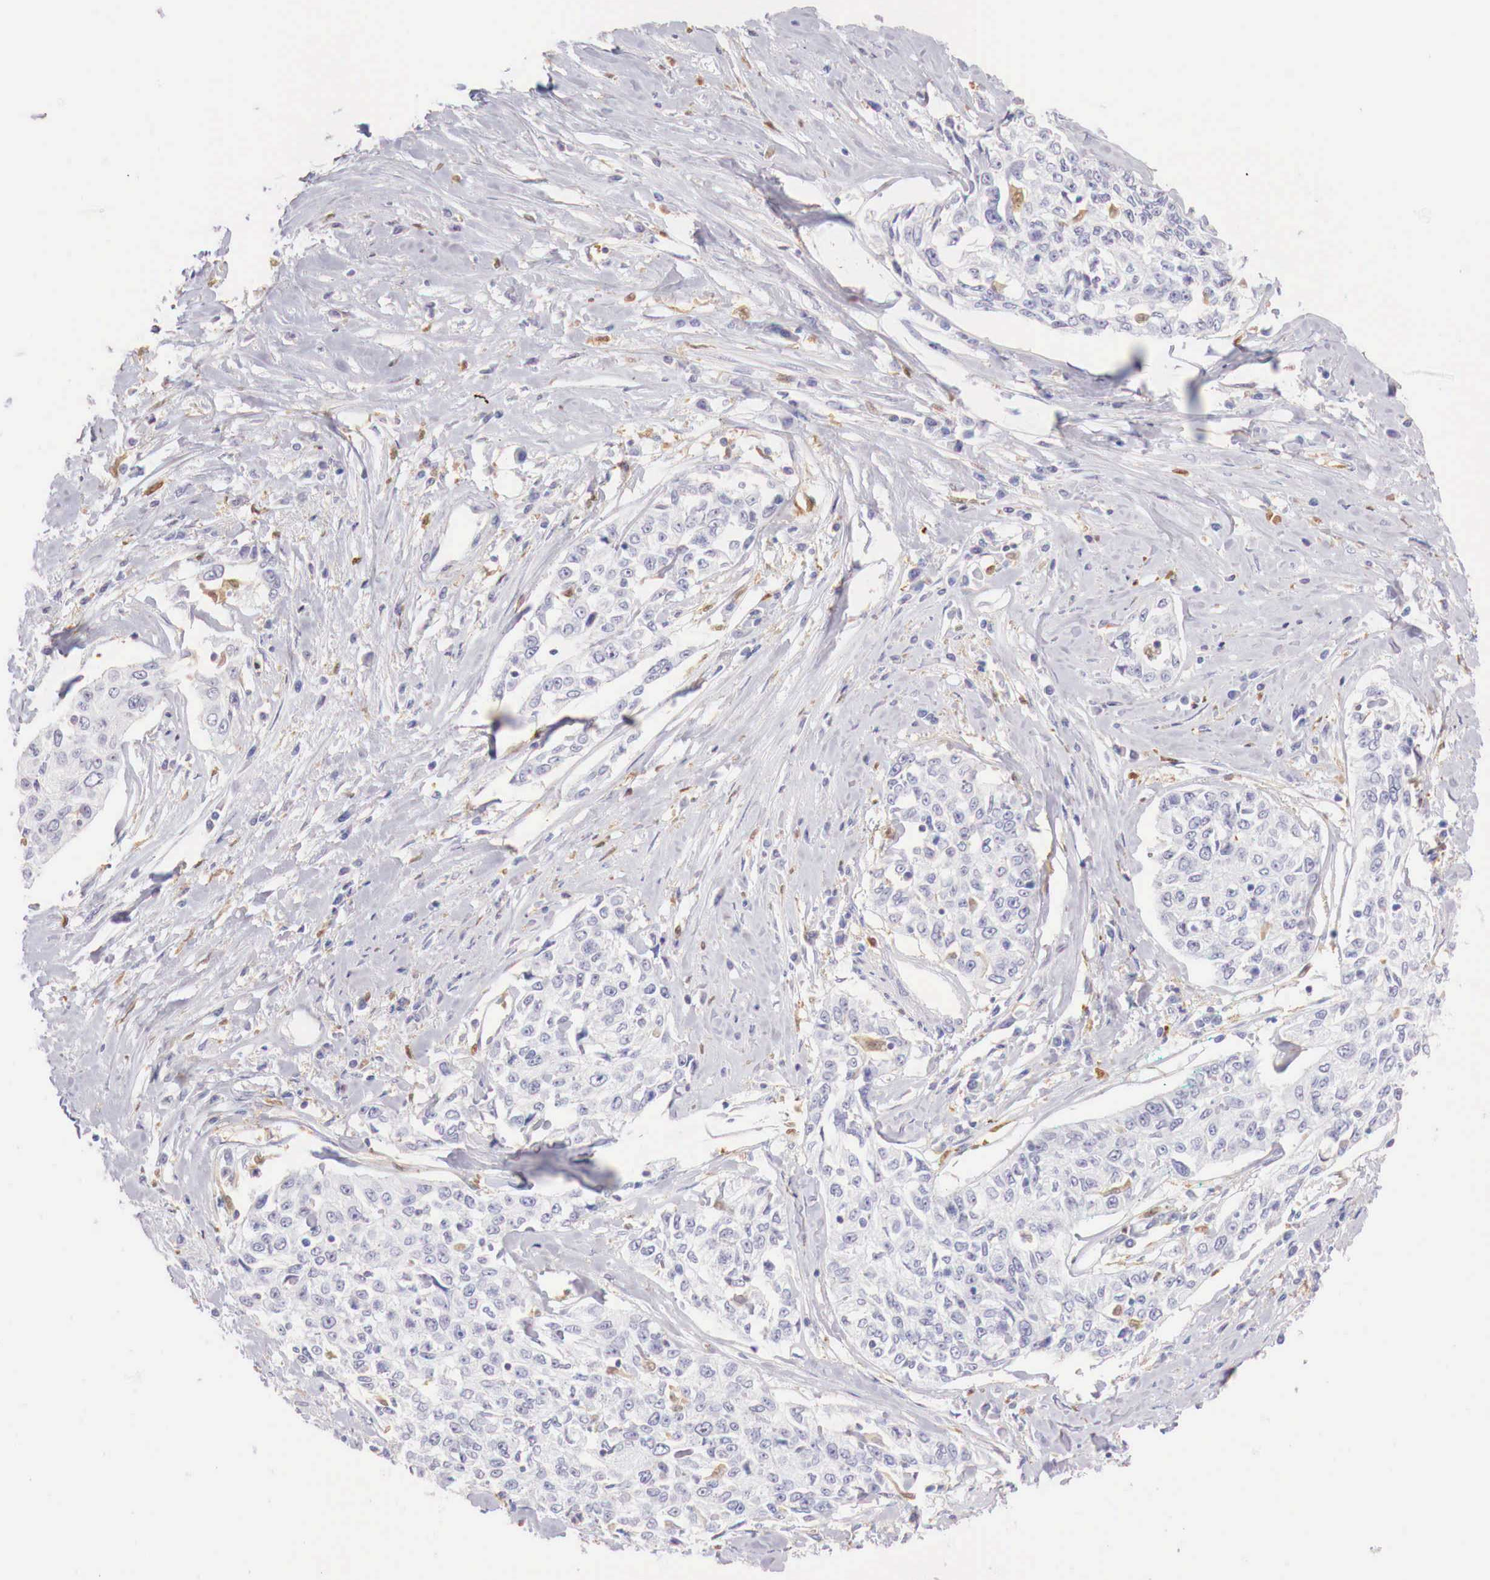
{"staining": {"intensity": "negative", "quantity": "none", "location": "none"}, "tissue": "cervical cancer", "cell_type": "Tumor cells", "image_type": "cancer", "snomed": [{"axis": "morphology", "description": "Squamous cell carcinoma, NOS"}, {"axis": "topography", "description": "Cervix"}], "caption": "Tumor cells show no significant protein expression in cervical cancer.", "gene": "RENBP", "patient": {"sex": "female", "age": 57}}